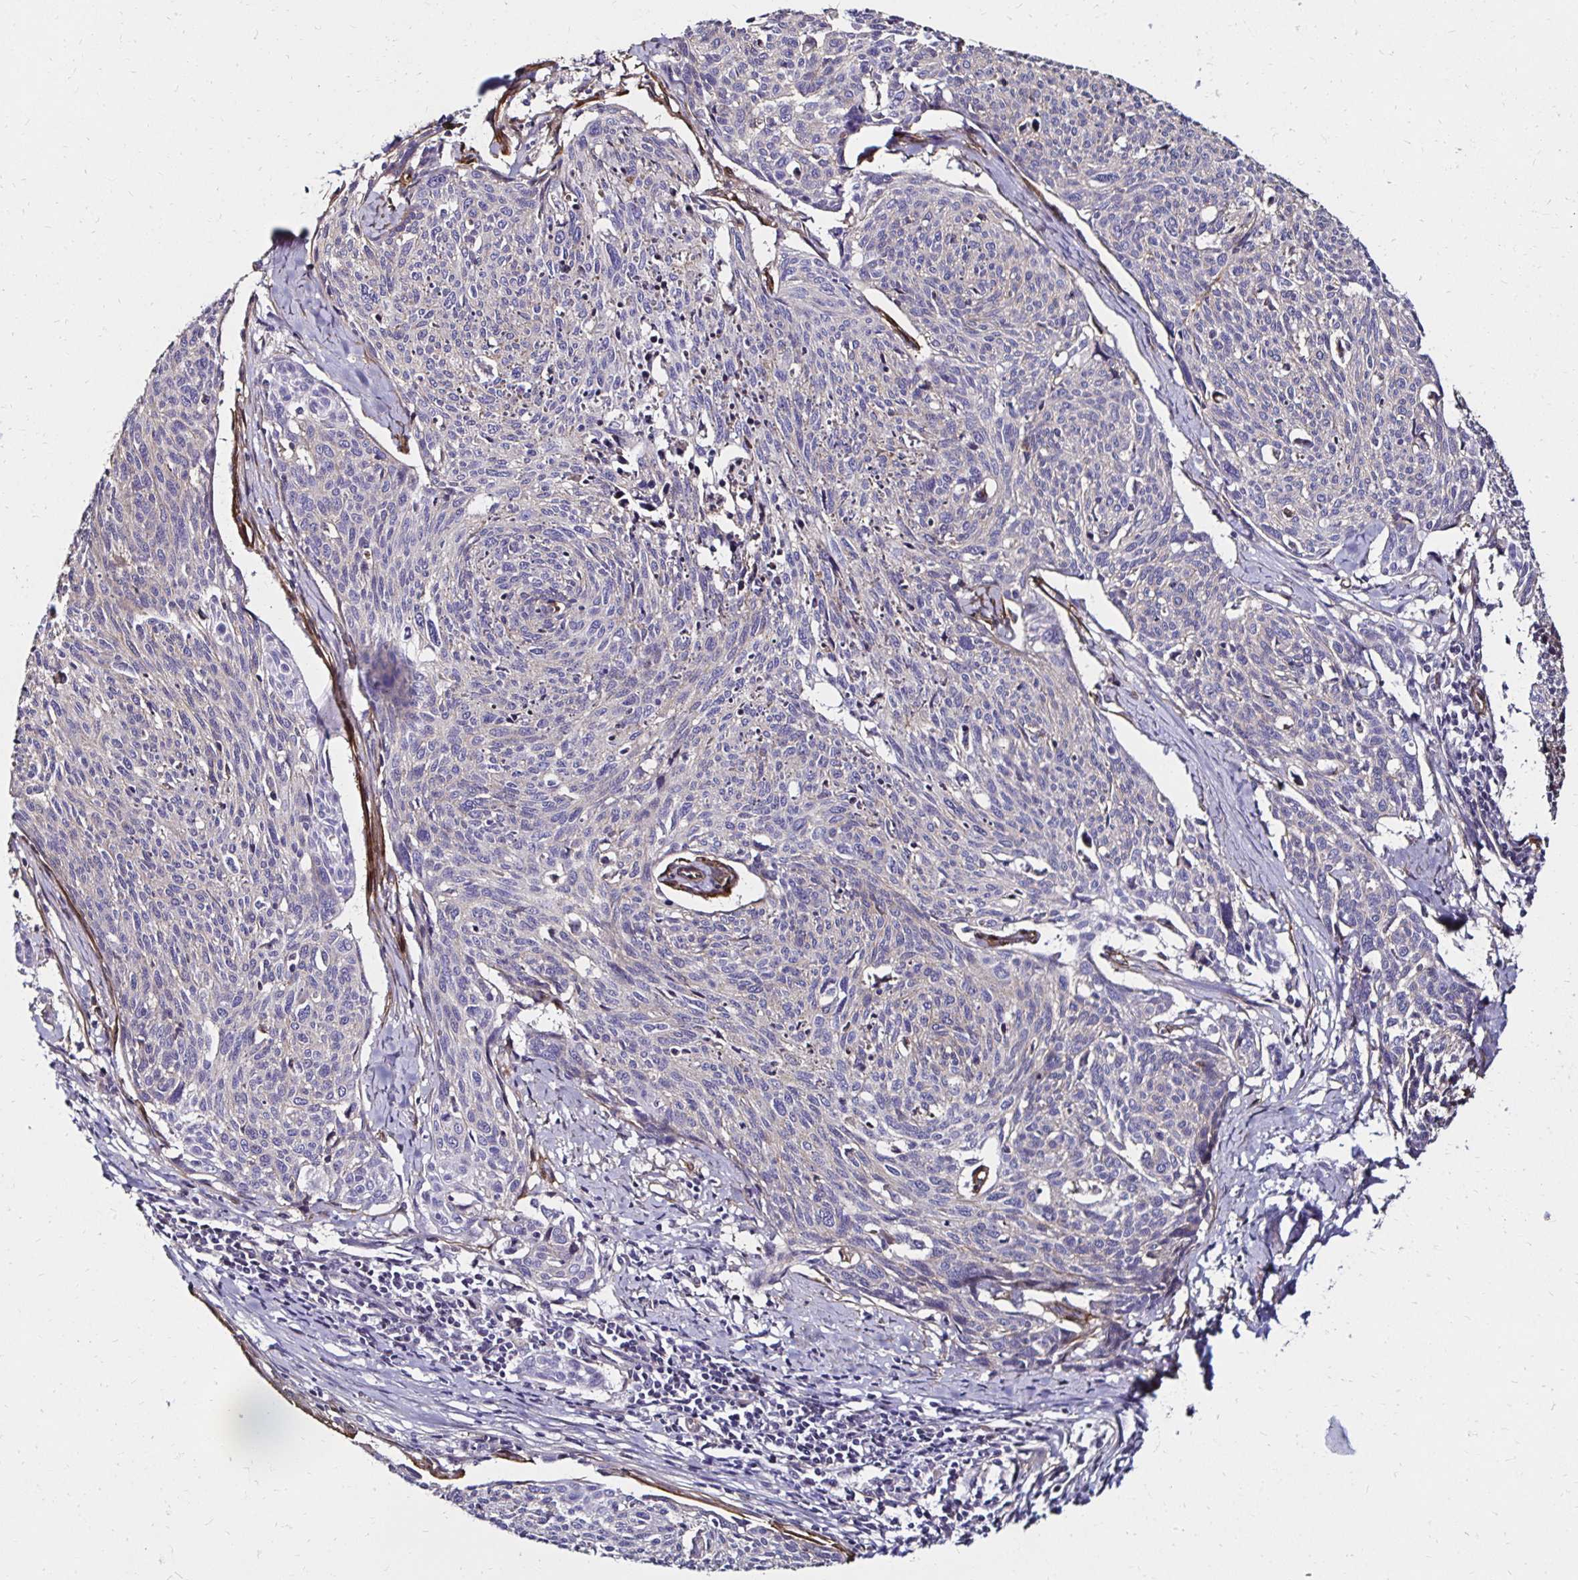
{"staining": {"intensity": "negative", "quantity": "none", "location": "none"}, "tissue": "cervical cancer", "cell_type": "Tumor cells", "image_type": "cancer", "snomed": [{"axis": "morphology", "description": "Squamous cell carcinoma, NOS"}, {"axis": "topography", "description": "Cervix"}], "caption": "Squamous cell carcinoma (cervical) was stained to show a protein in brown. There is no significant expression in tumor cells. (DAB (3,3'-diaminobenzidine) IHC visualized using brightfield microscopy, high magnification).", "gene": "ITGB1", "patient": {"sex": "female", "age": 49}}